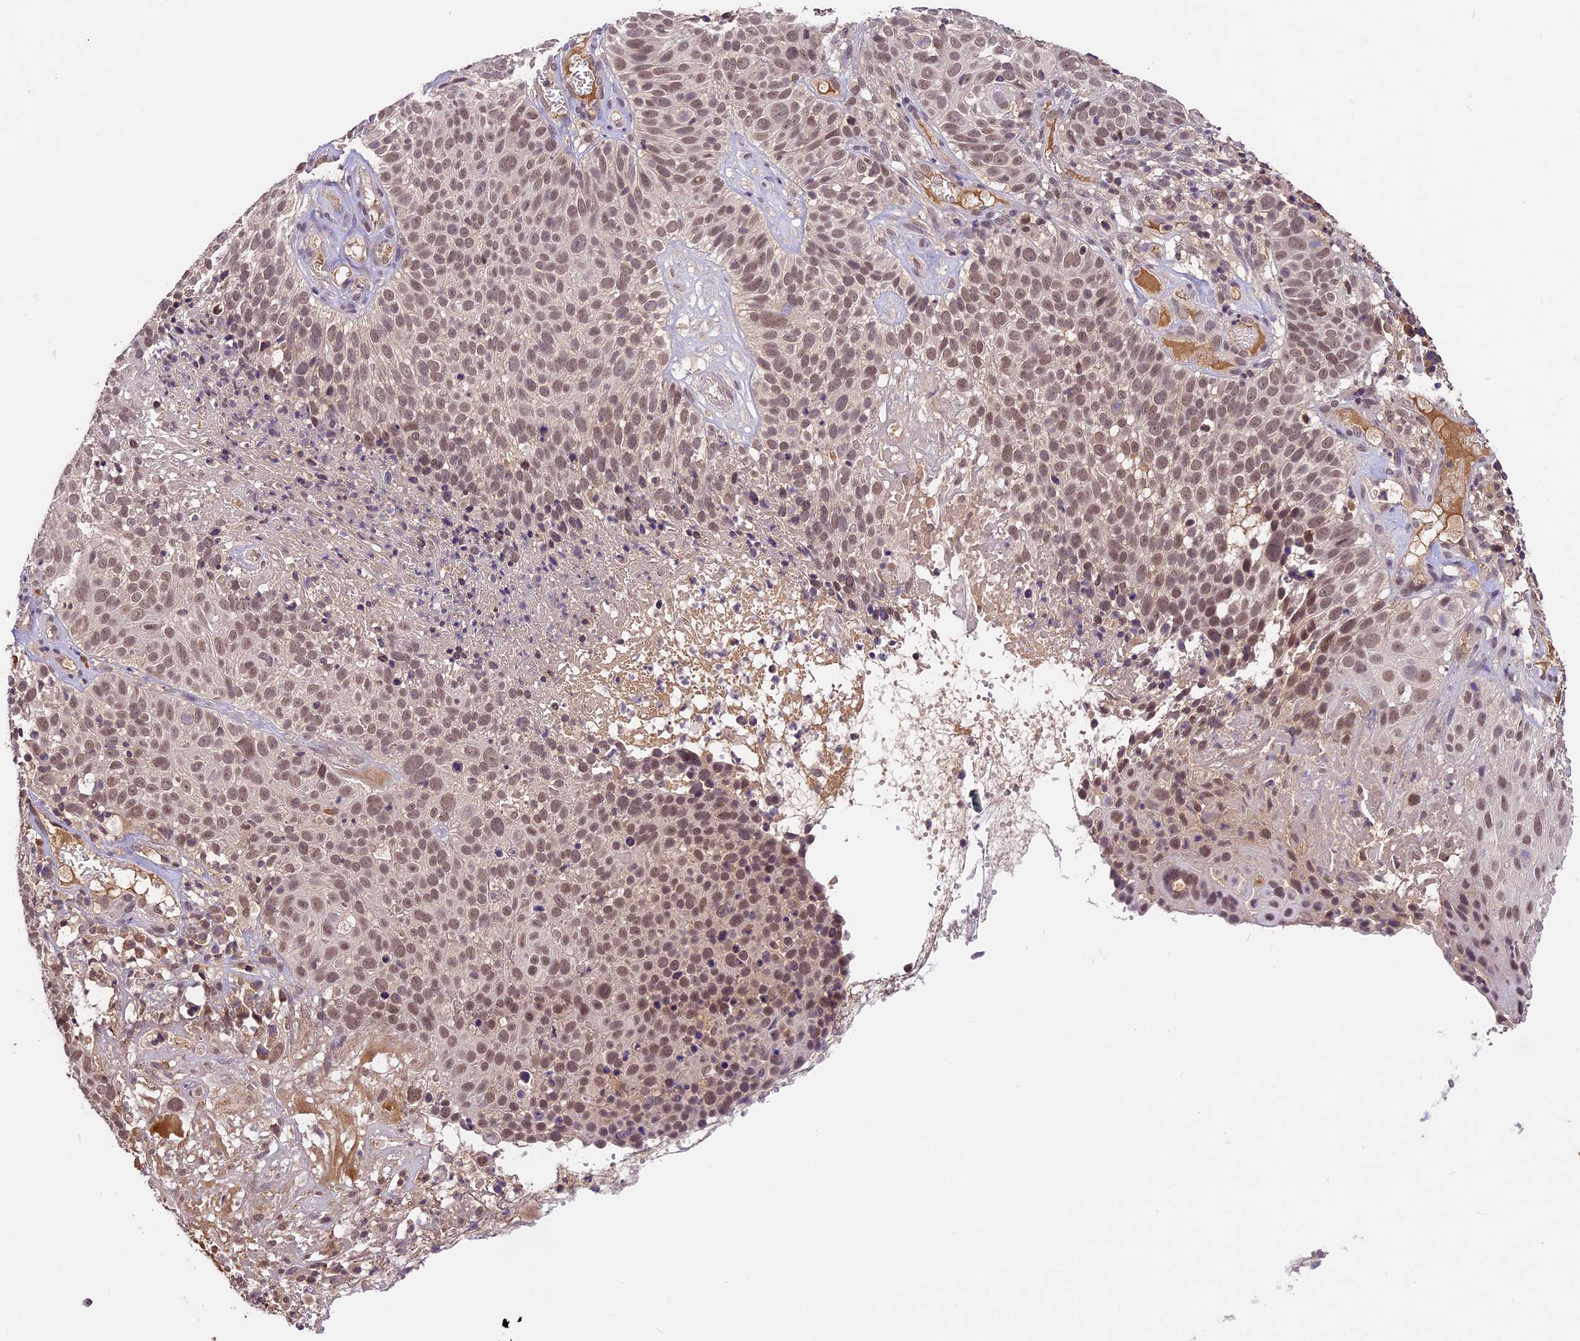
{"staining": {"intensity": "moderate", "quantity": ">75%", "location": "nuclear"}, "tissue": "cervical cancer", "cell_type": "Tumor cells", "image_type": "cancer", "snomed": [{"axis": "morphology", "description": "Squamous cell carcinoma, NOS"}, {"axis": "topography", "description": "Cervix"}], "caption": "This is an image of immunohistochemistry staining of cervical cancer (squamous cell carcinoma), which shows moderate positivity in the nuclear of tumor cells.", "gene": "ATP10A", "patient": {"sex": "female", "age": 74}}